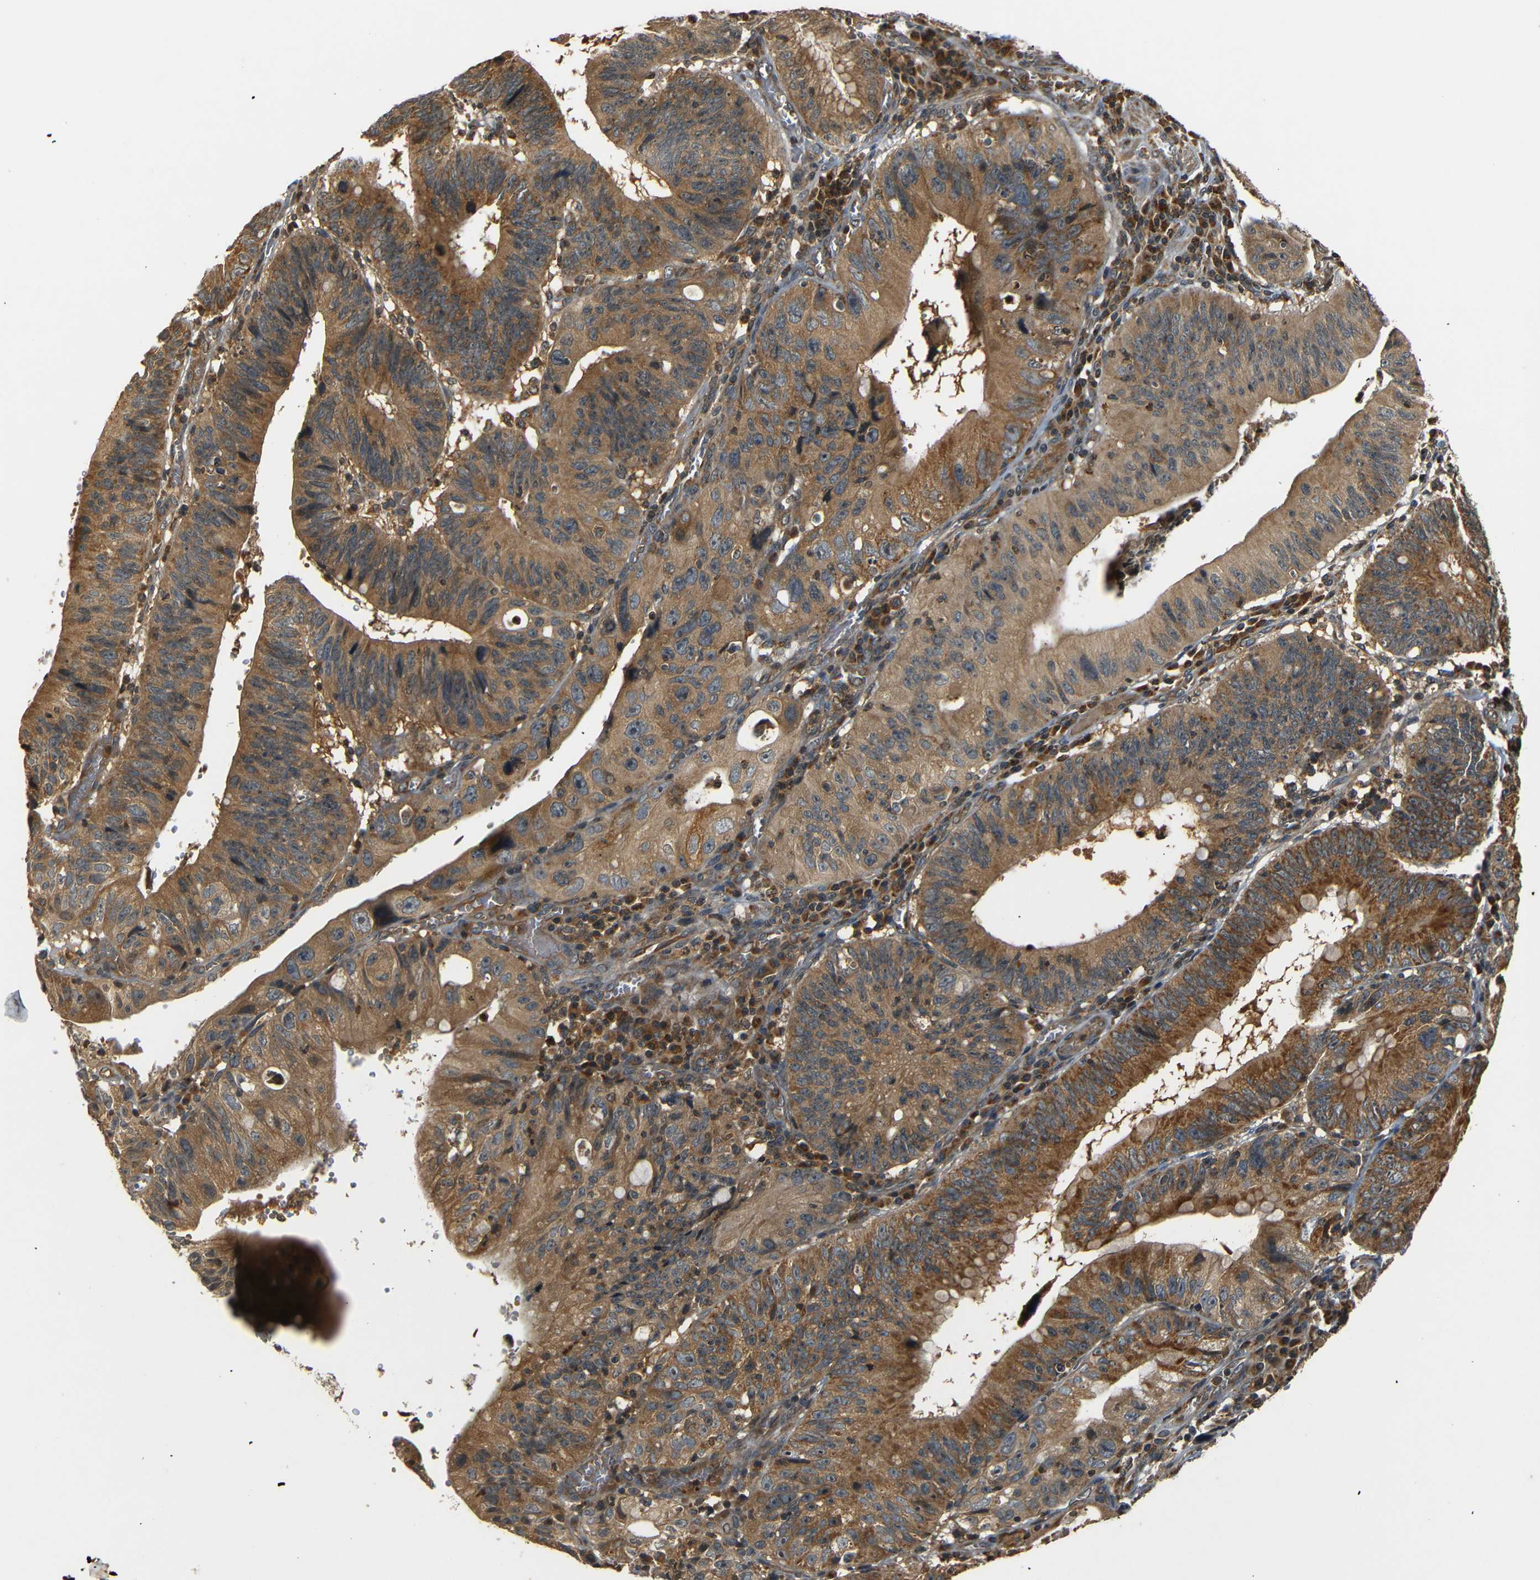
{"staining": {"intensity": "moderate", "quantity": ">75%", "location": "cytoplasmic/membranous"}, "tissue": "stomach cancer", "cell_type": "Tumor cells", "image_type": "cancer", "snomed": [{"axis": "morphology", "description": "Adenocarcinoma, NOS"}, {"axis": "topography", "description": "Stomach"}], "caption": "About >75% of tumor cells in stomach adenocarcinoma reveal moderate cytoplasmic/membranous protein positivity as visualized by brown immunohistochemical staining.", "gene": "TANK", "patient": {"sex": "male", "age": 59}}